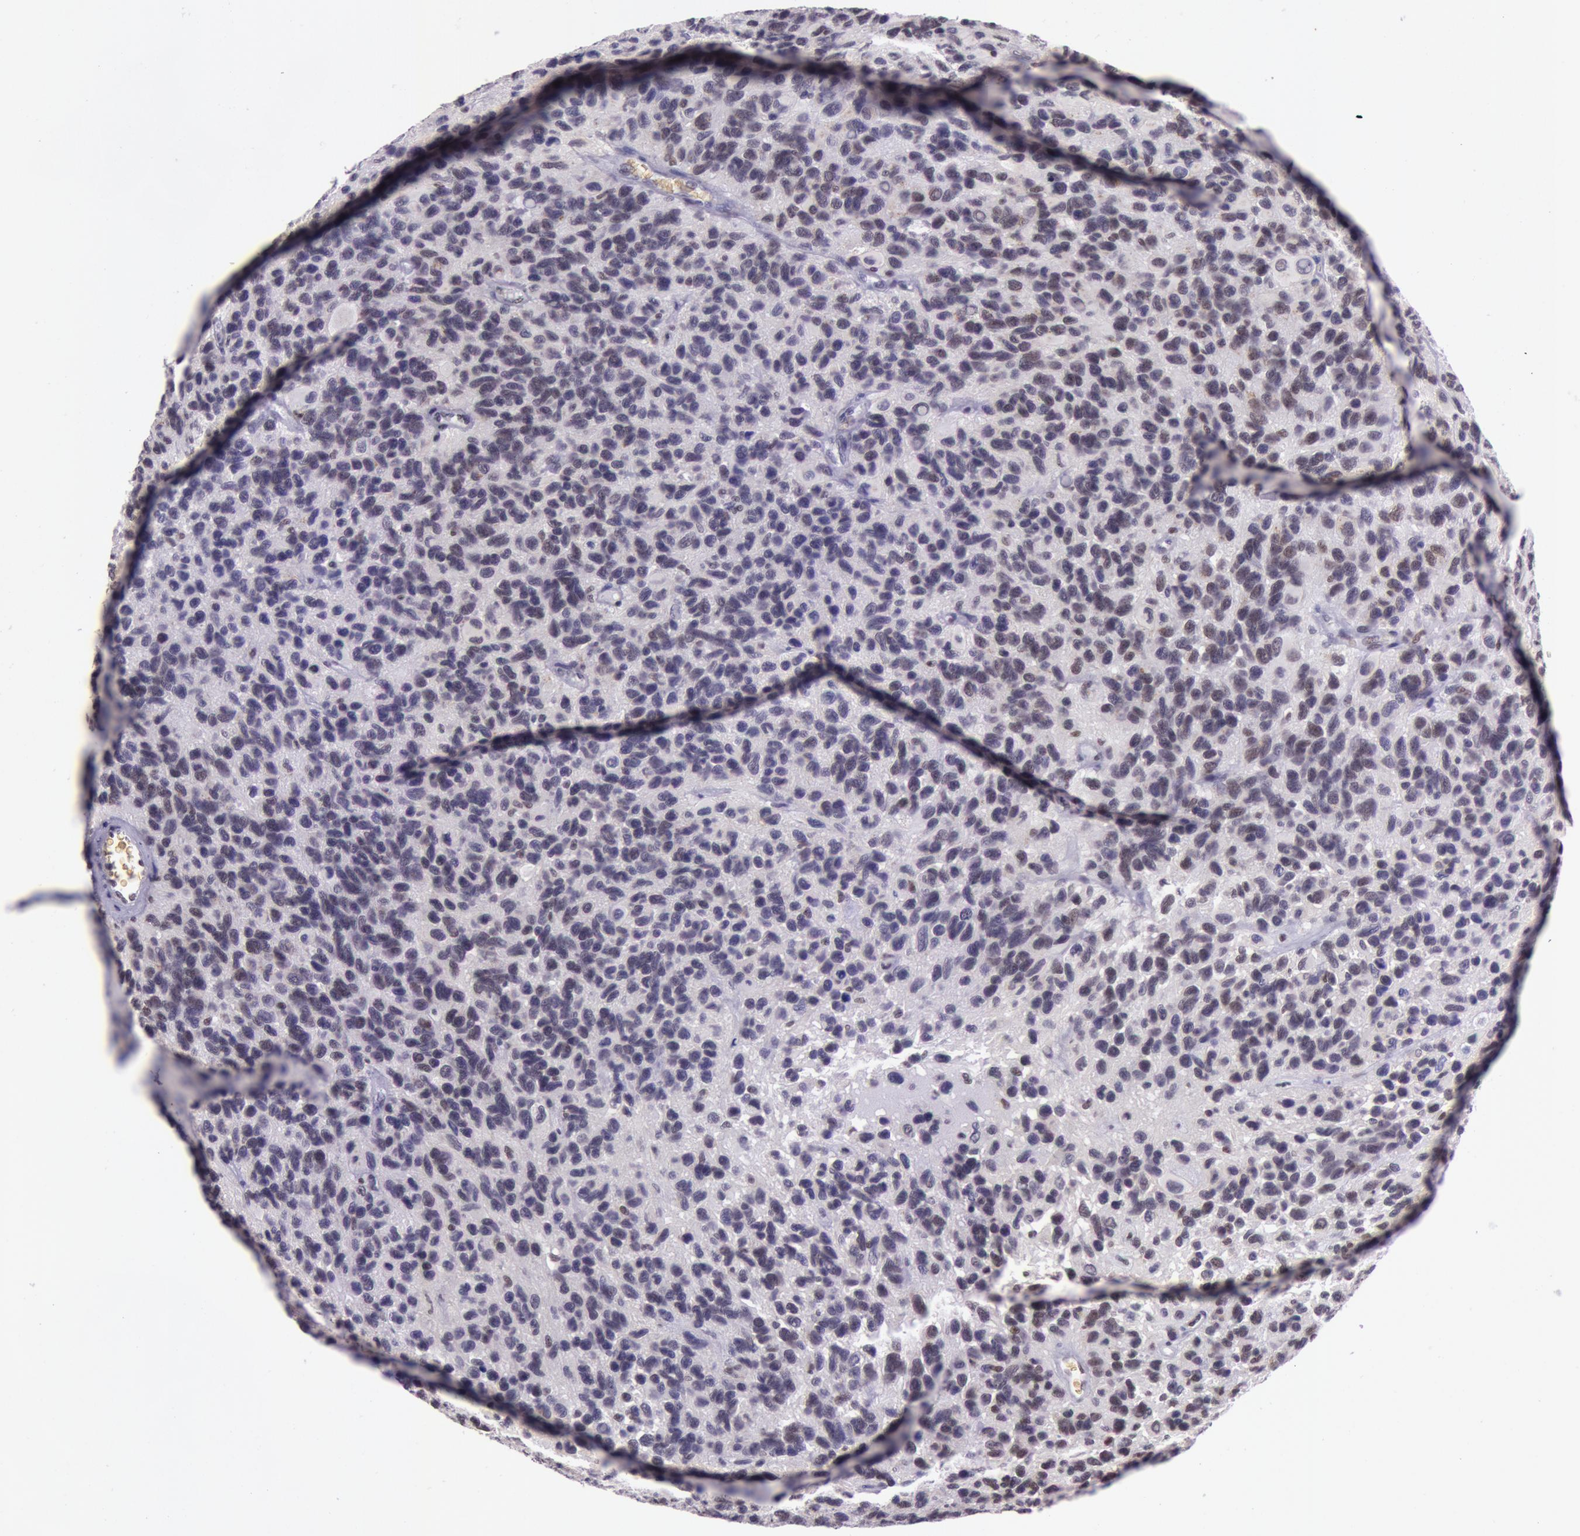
{"staining": {"intensity": "strong", "quantity": ">75%", "location": "nuclear"}, "tissue": "glioma", "cell_type": "Tumor cells", "image_type": "cancer", "snomed": [{"axis": "morphology", "description": "Glioma, malignant, High grade"}, {"axis": "topography", "description": "Brain"}], "caption": "IHC (DAB (3,3'-diaminobenzidine)) staining of human high-grade glioma (malignant) reveals strong nuclear protein staining in about >75% of tumor cells. The staining was performed using DAB, with brown indicating positive protein expression. Nuclei are stained blue with hematoxylin.", "gene": "NBN", "patient": {"sex": "male", "age": 77}}